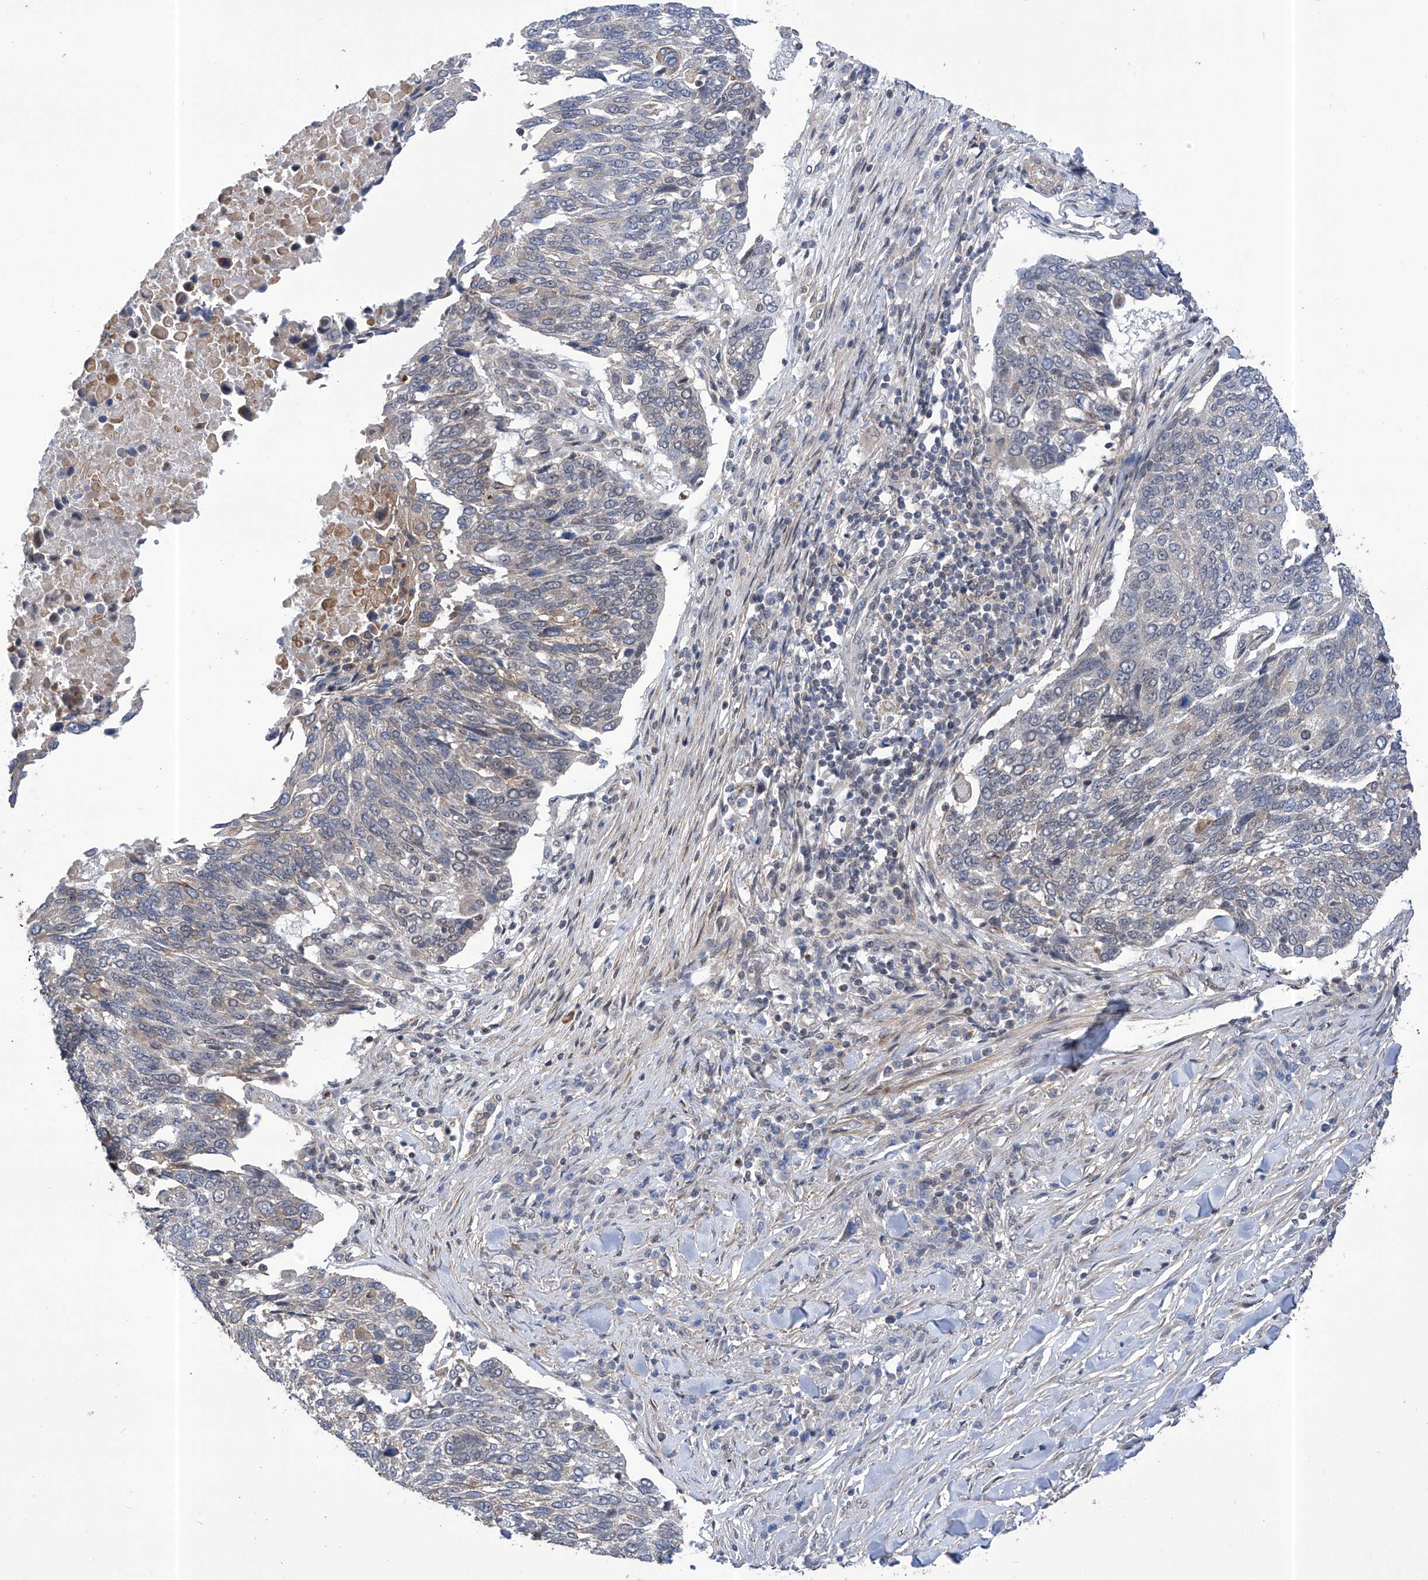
{"staining": {"intensity": "weak", "quantity": "<25%", "location": "cytoplasmic/membranous"}, "tissue": "lung cancer", "cell_type": "Tumor cells", "image_type": "cancer", "snomed": [{"axis": "morphology", "description": "Squamous cell carcinoma, NOS"}, {"axis": "topography", "description": "Lung"}], "caption": "IHC of human lung squamous cell carcinoma shows no expression in tumor cells.", "gene": "KIFC2", "patient": {"sex": "male", "age": 66}}